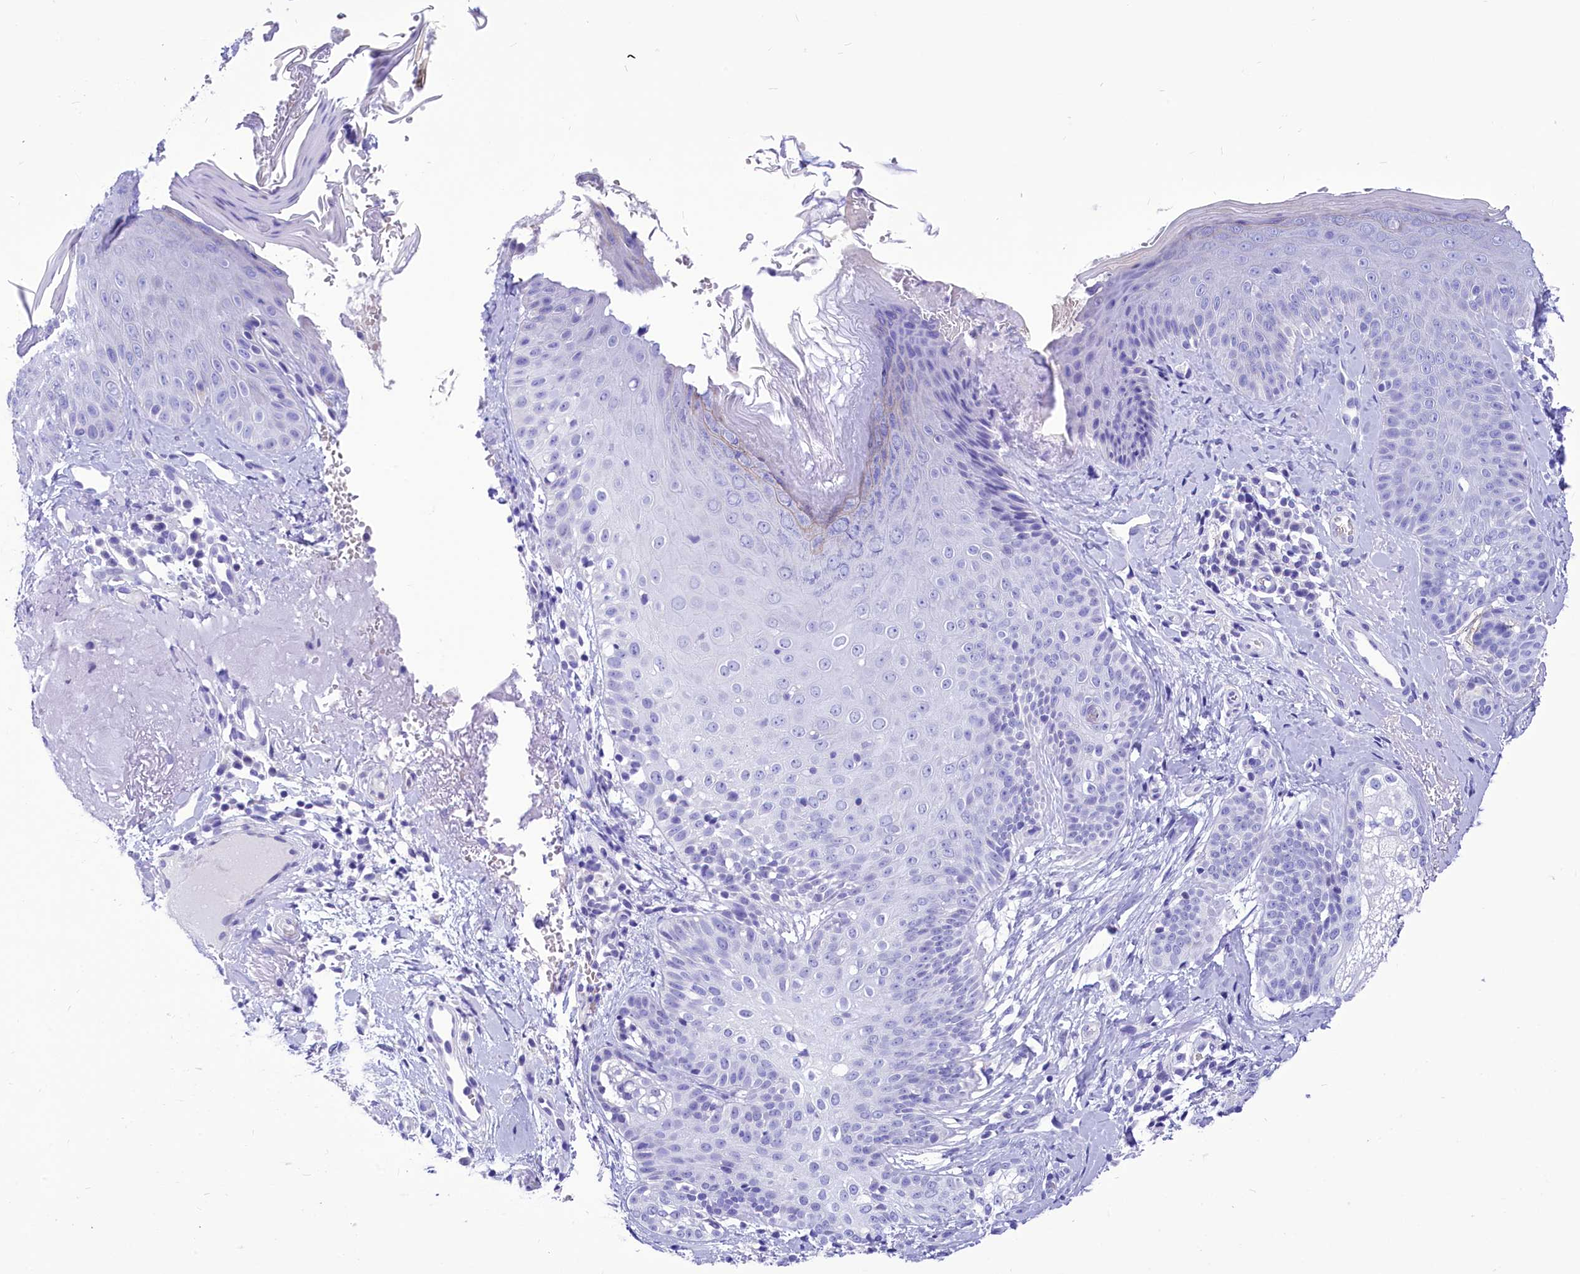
{"staining": {"intensity": "negative", "quantity": "none", "location": "none"}, "tissue": "skin", "cell_type": "Fibroblasts", "image_type": "normal", "snomed": [{"axis": "morphology", "description": "Normal tissue, NOS"}, {"axis": "topography", "description": "Skin"}], "caption": "DAB (3,3'-diaminobenzidine) immunohistochemical staining of normal human skin displays no significant positivity in fibroblasts. The staining was performed using DAB to visualize the protein expression in brown, while the nuclei were stained in blue with hematoxylin (Magnification: 20x).", "gene": "TTC36", "patient": {"sex": "male", "age": 57}}